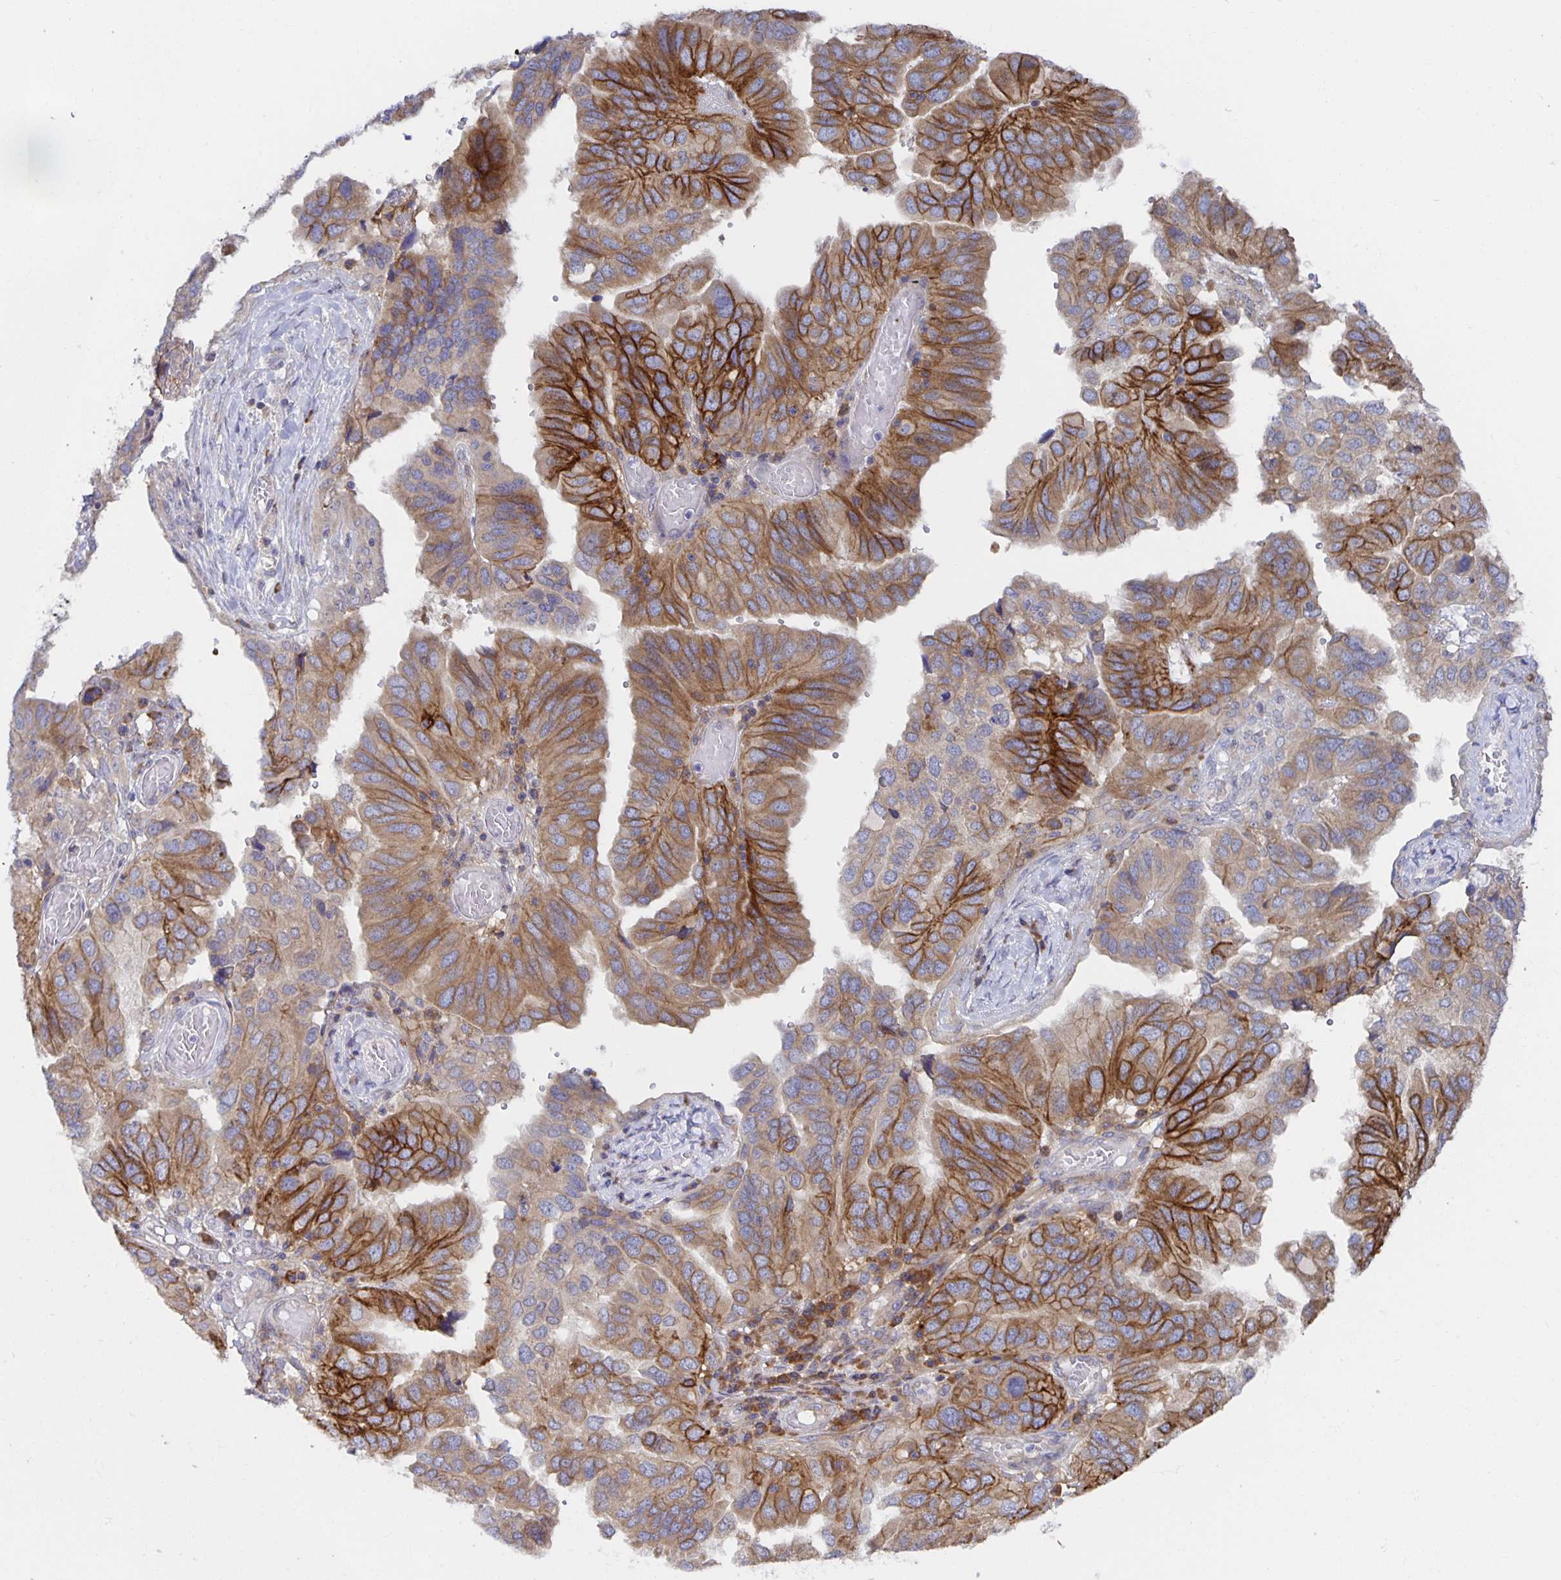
{"staining": {"intensity": "moderate", "quantity": ">75%", "location": "cytoplasmic/membranous"}, "tissue": "ovarian cancer", "cell_type": "Tumor cells", "image_type": "cancer", "snomed": [{"axis": "morphology", "description": "Cystadenocarcinoma, serous, NOS"}, {"axis": "topography", "description": "Ovary"}], "caption": "Moderate cytoplasmic/membranous expression for a protein is identified in about >75% of tumor cells of ovarian cancer (serous cystadenocarcinoma) using immunohistochemistry.", "gene": "BAD", "patient": {"sex": "female", "age": 79}}